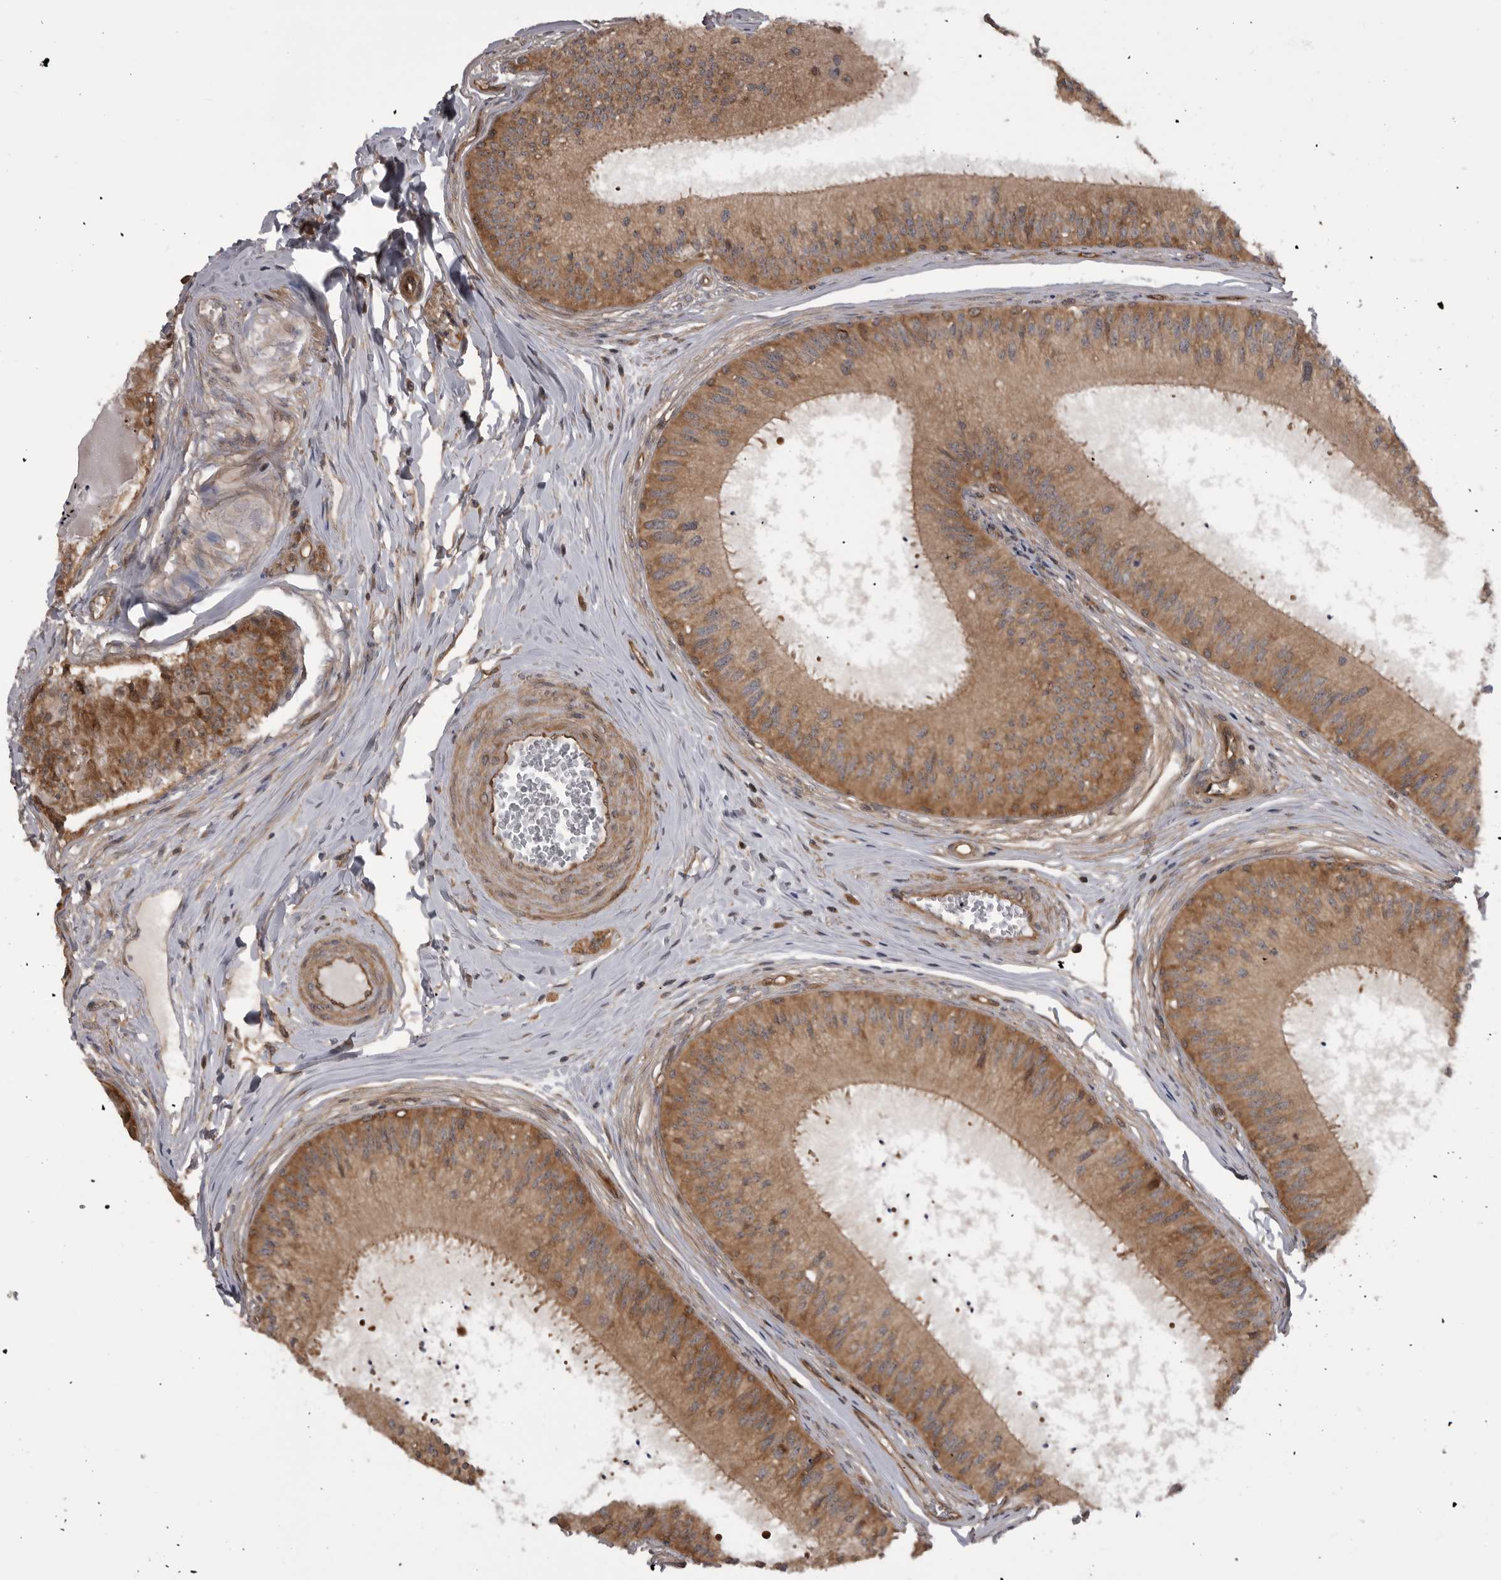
{"staining": {"intensity": "moderate", "quantity": ">75%", "location": "cytoplasmic/membranous"}, "tissue": "epididymis", "cell_type": "Glandular cells", "image_type": "normal", "snomed": [{"axis": "morphology", "description": "Normal tissue, NOS"}, {"axis": "topography", "description": "Epididymis"}], "caption": "Protein expression analysis of unremarkable human epididymis reveals moderate cytoplasmic/membranous staining in approximately >75% of glandular cells.", "gene": "RAB3GAP2", "patient": {"sex": "male", "age": 31}}